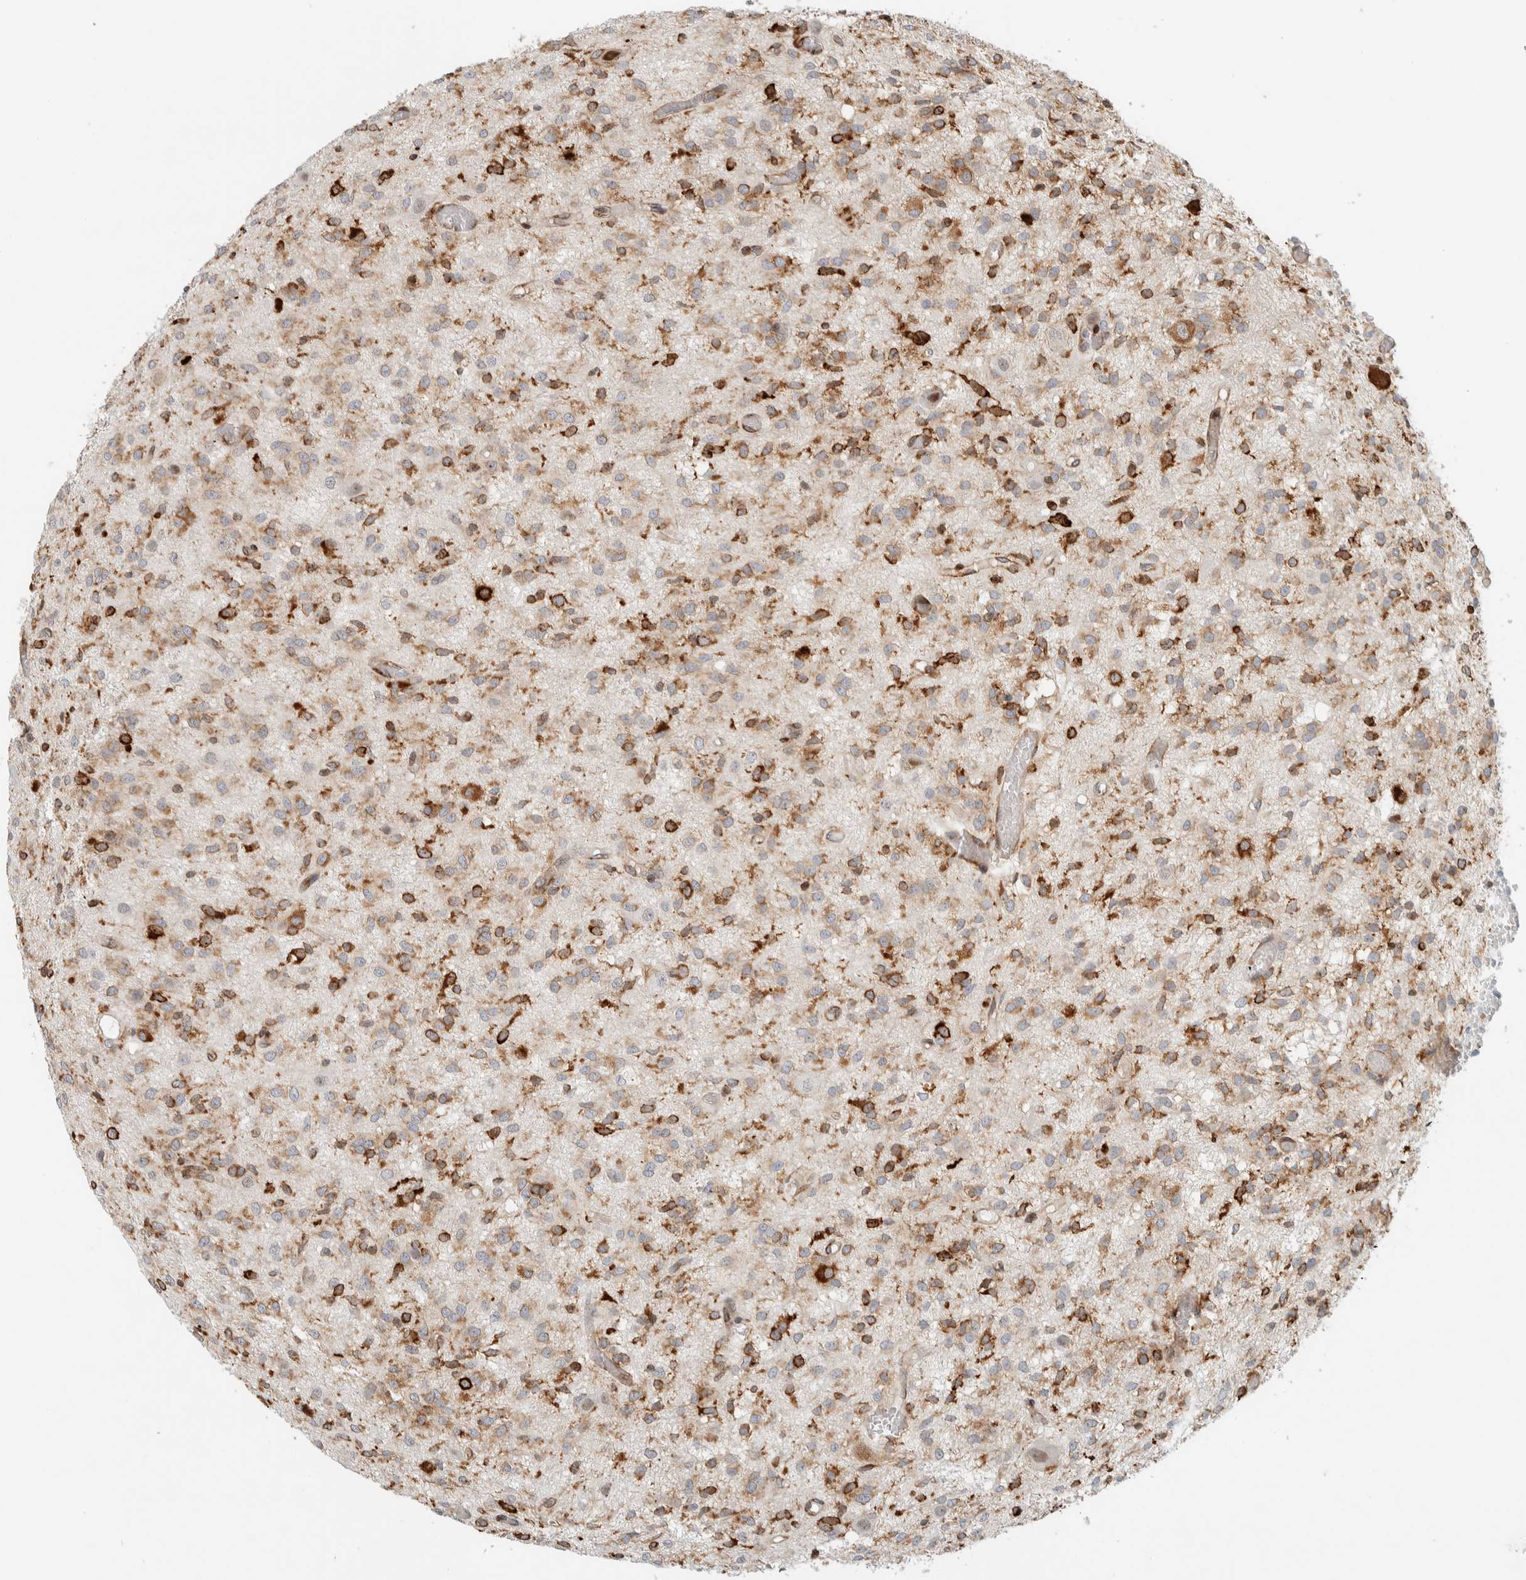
{"staining": {"intensity": "moderate", "quantity": ">75%", "location": "cytoplasmic/membranous"}, "tissue": "glioma", "cell_type": "Tumor cells", "image_type": "cancer", "snomed": [{"axis": "morphology", "description": "Glioma, malignant, High grade"}, {"axis": "topography", "description": "Brain"}], "caption": "Glioma stained with a protein marker shows moderate staining in tumor cells.", "gene": "LLGL2", "patient": {"sex": "female", "age": 59}}